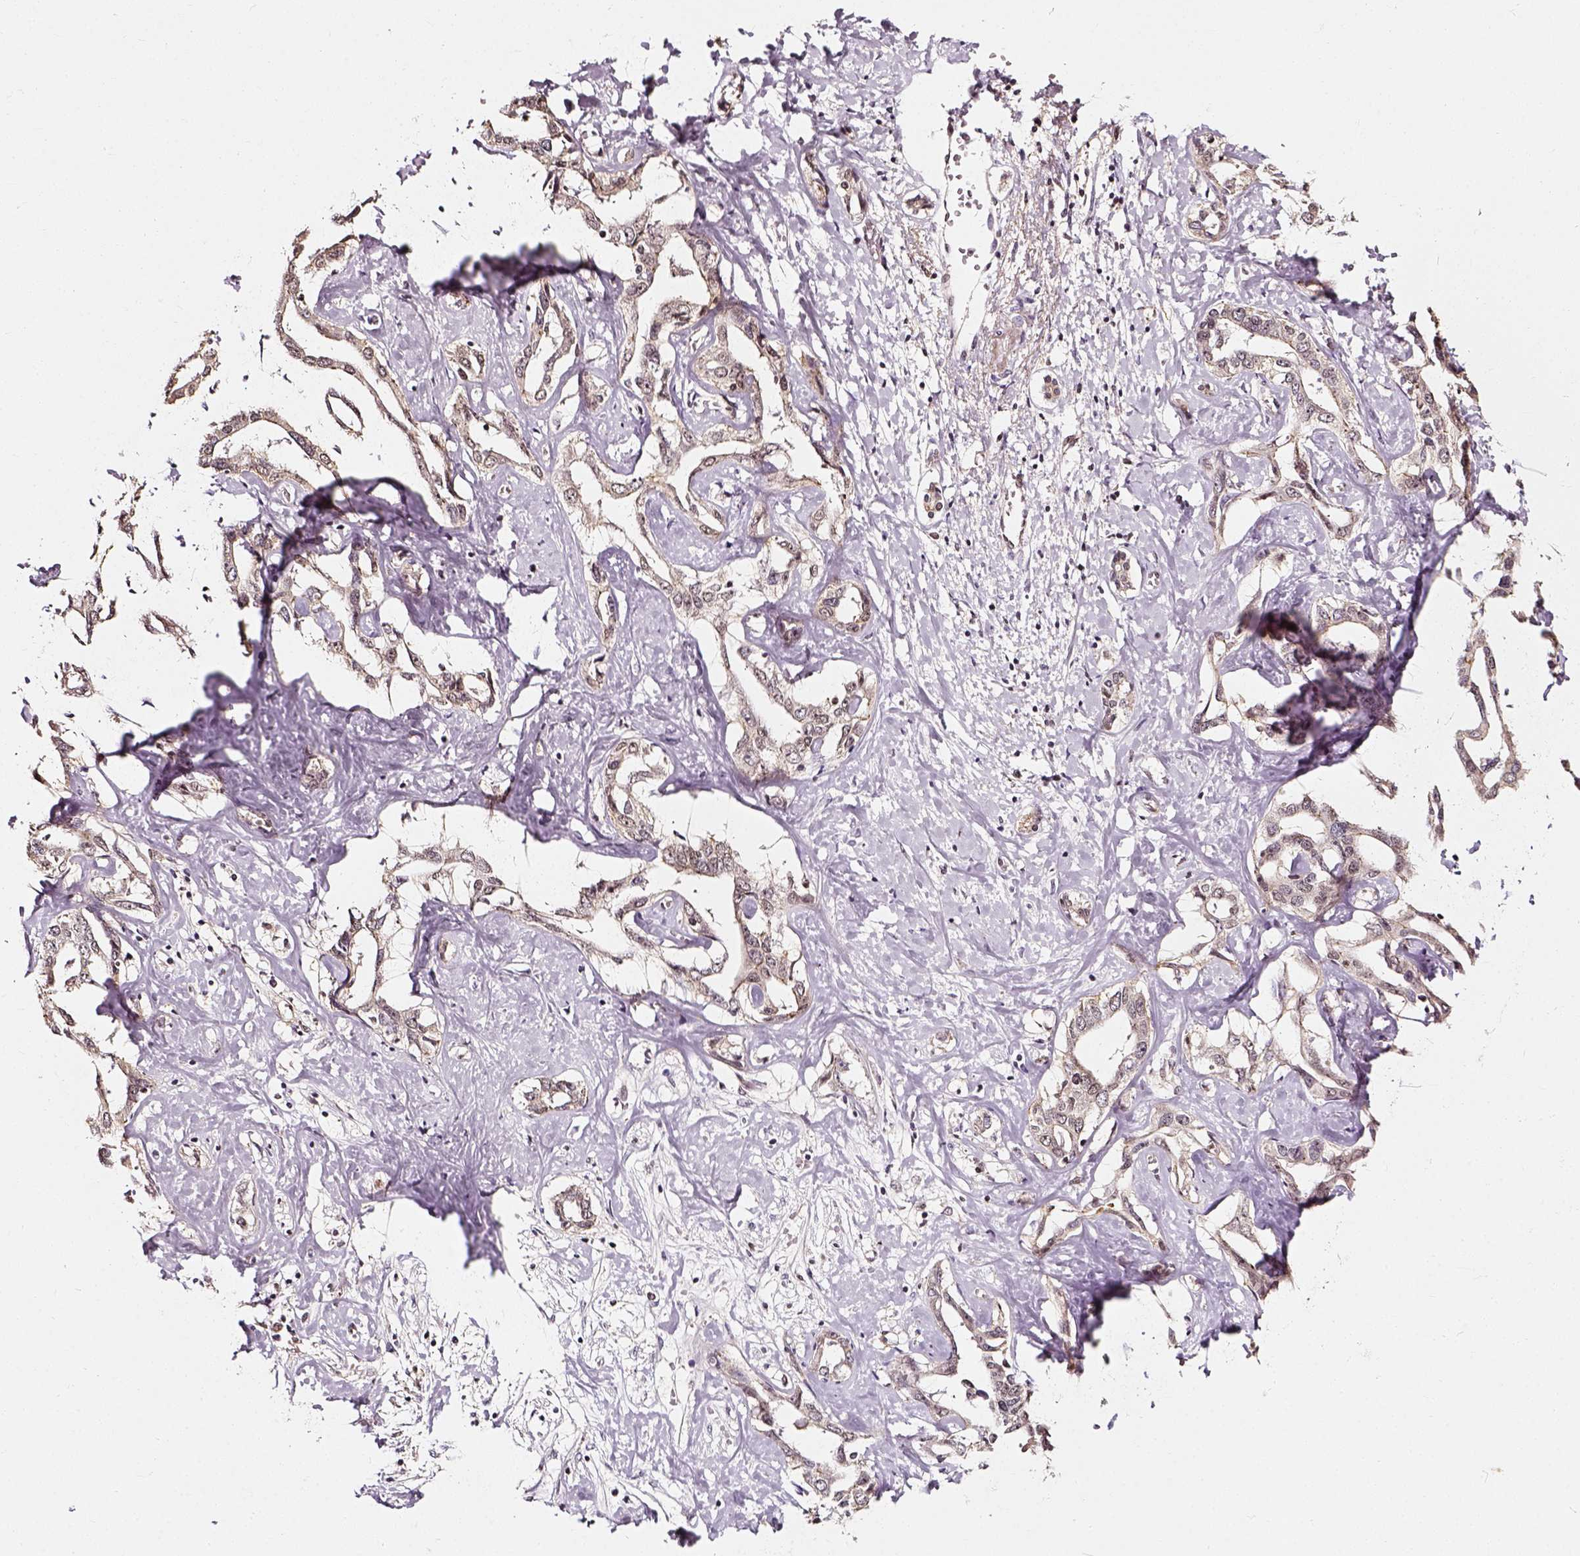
{"staining": {"intensity": "negative", "quantity": "none", "location": "none"}, "tissue": "liver cancer", "cell_type": "Tumor cells", "image_type": "cancer", "snomed": [{"axis": "morphology", "description": "Cholangiocarcinoma"}, {"axis": "topography", "description": "Liver"}], "caption": "Immunohistochemistry of cholangiocarcinoma (liver) shows no positivity in tumor cells. (DAB immunohistochemistry (IHC) with hematoxylin counter stain).", "gene": "NACC1", "patient": {"sex": "male", "age": 59}}